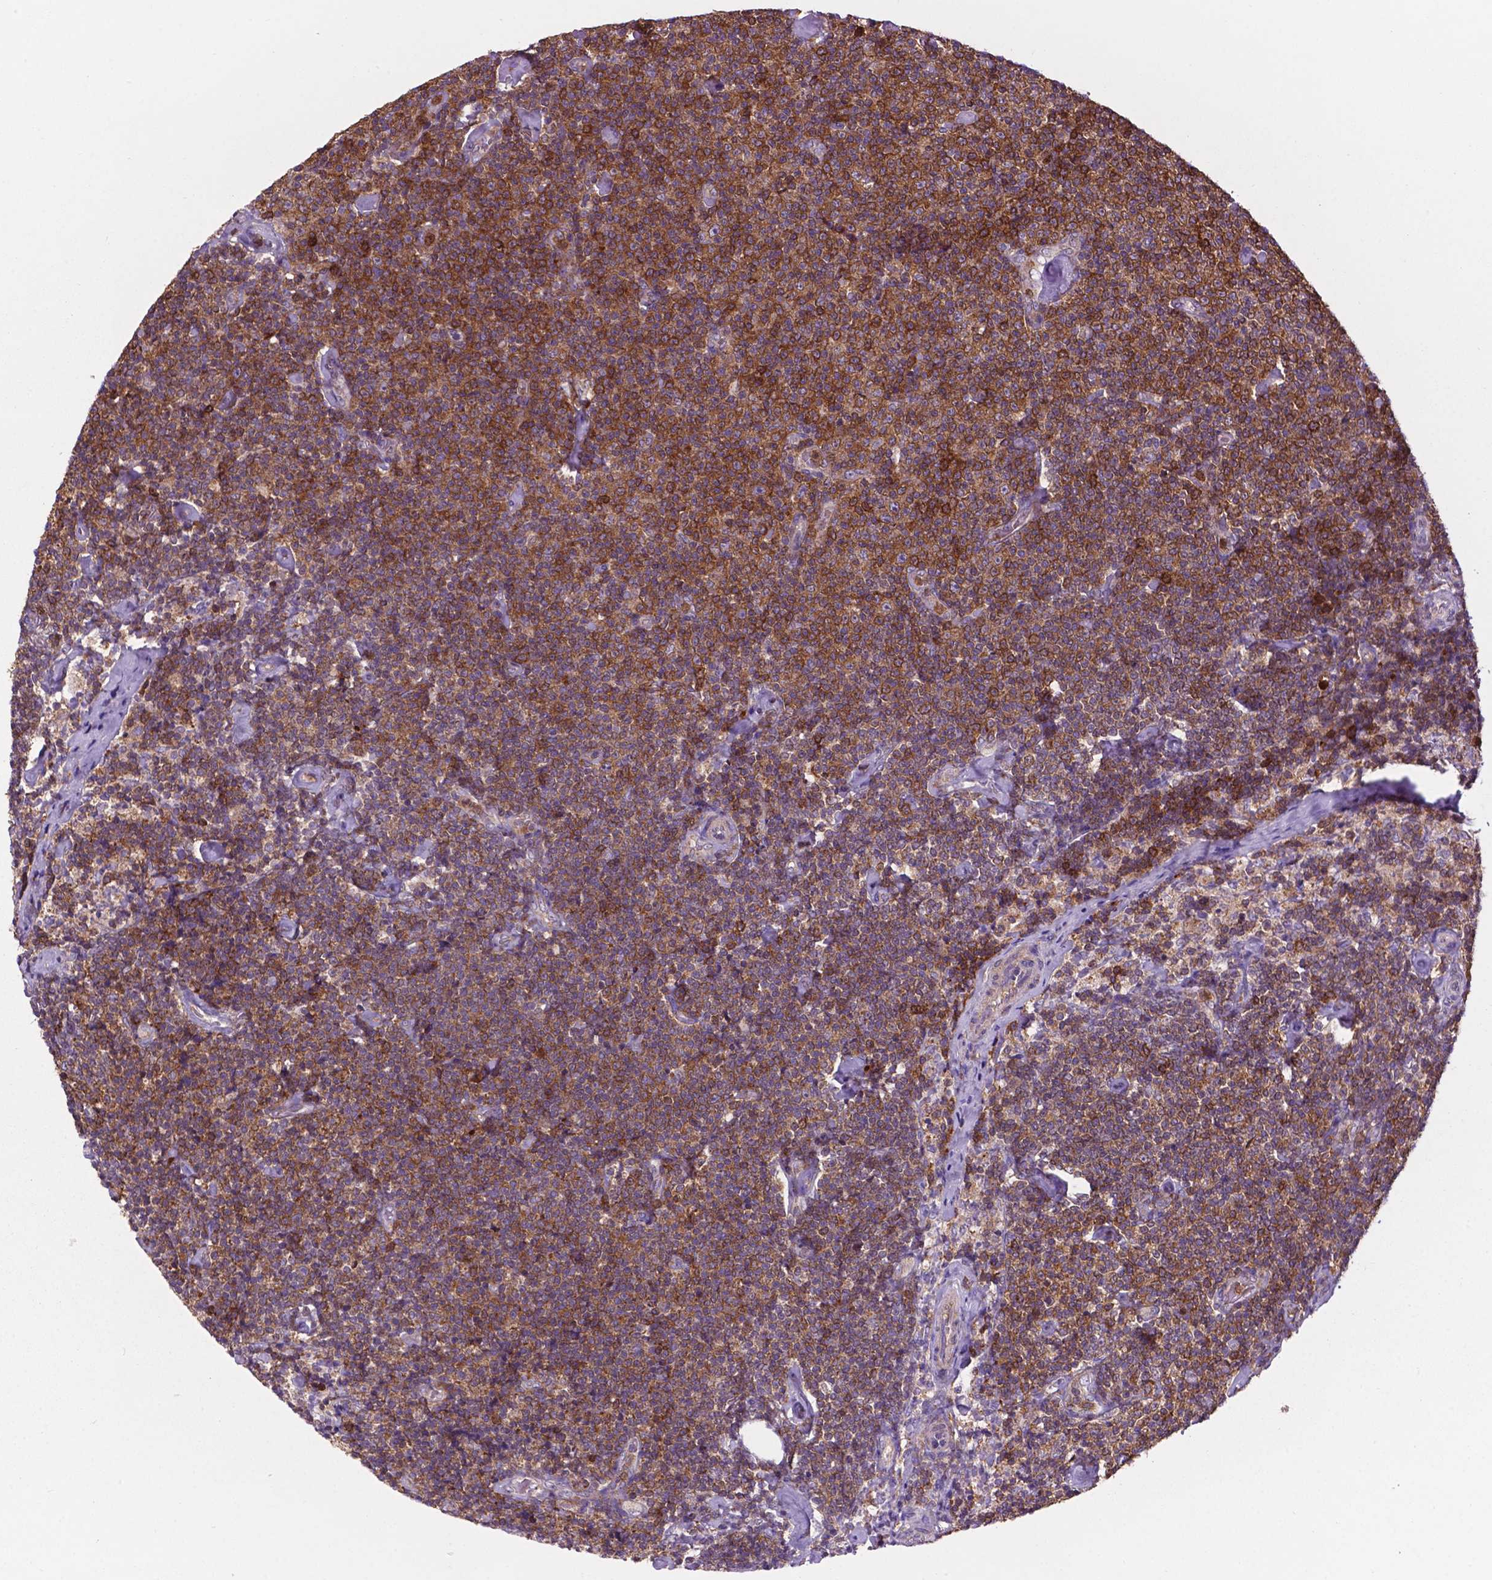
{"staining": {"intensity": "moderate", "quantity": ">75%", "location": "cytoplasmic/membranous"}, "tissue": "lymphoma", "cell_type": "Tumor cells", "image_type": "cancer", "snomed": [{"axis": "morphology", "description": "Malignant lymphoma, non-Hodgkin's type, Low grade"}, {"axis": "topography", "description": "Lymph node"}], "caption": "This histopathology image displays immunohistochemistry (IHC) staining of lymphoma, with medium moderate cytoplasmic/membranous positivity in approximately >75% of tumor cells.", "gene": "SMAD3", "patient": {"sex": "male", "age": 81}}